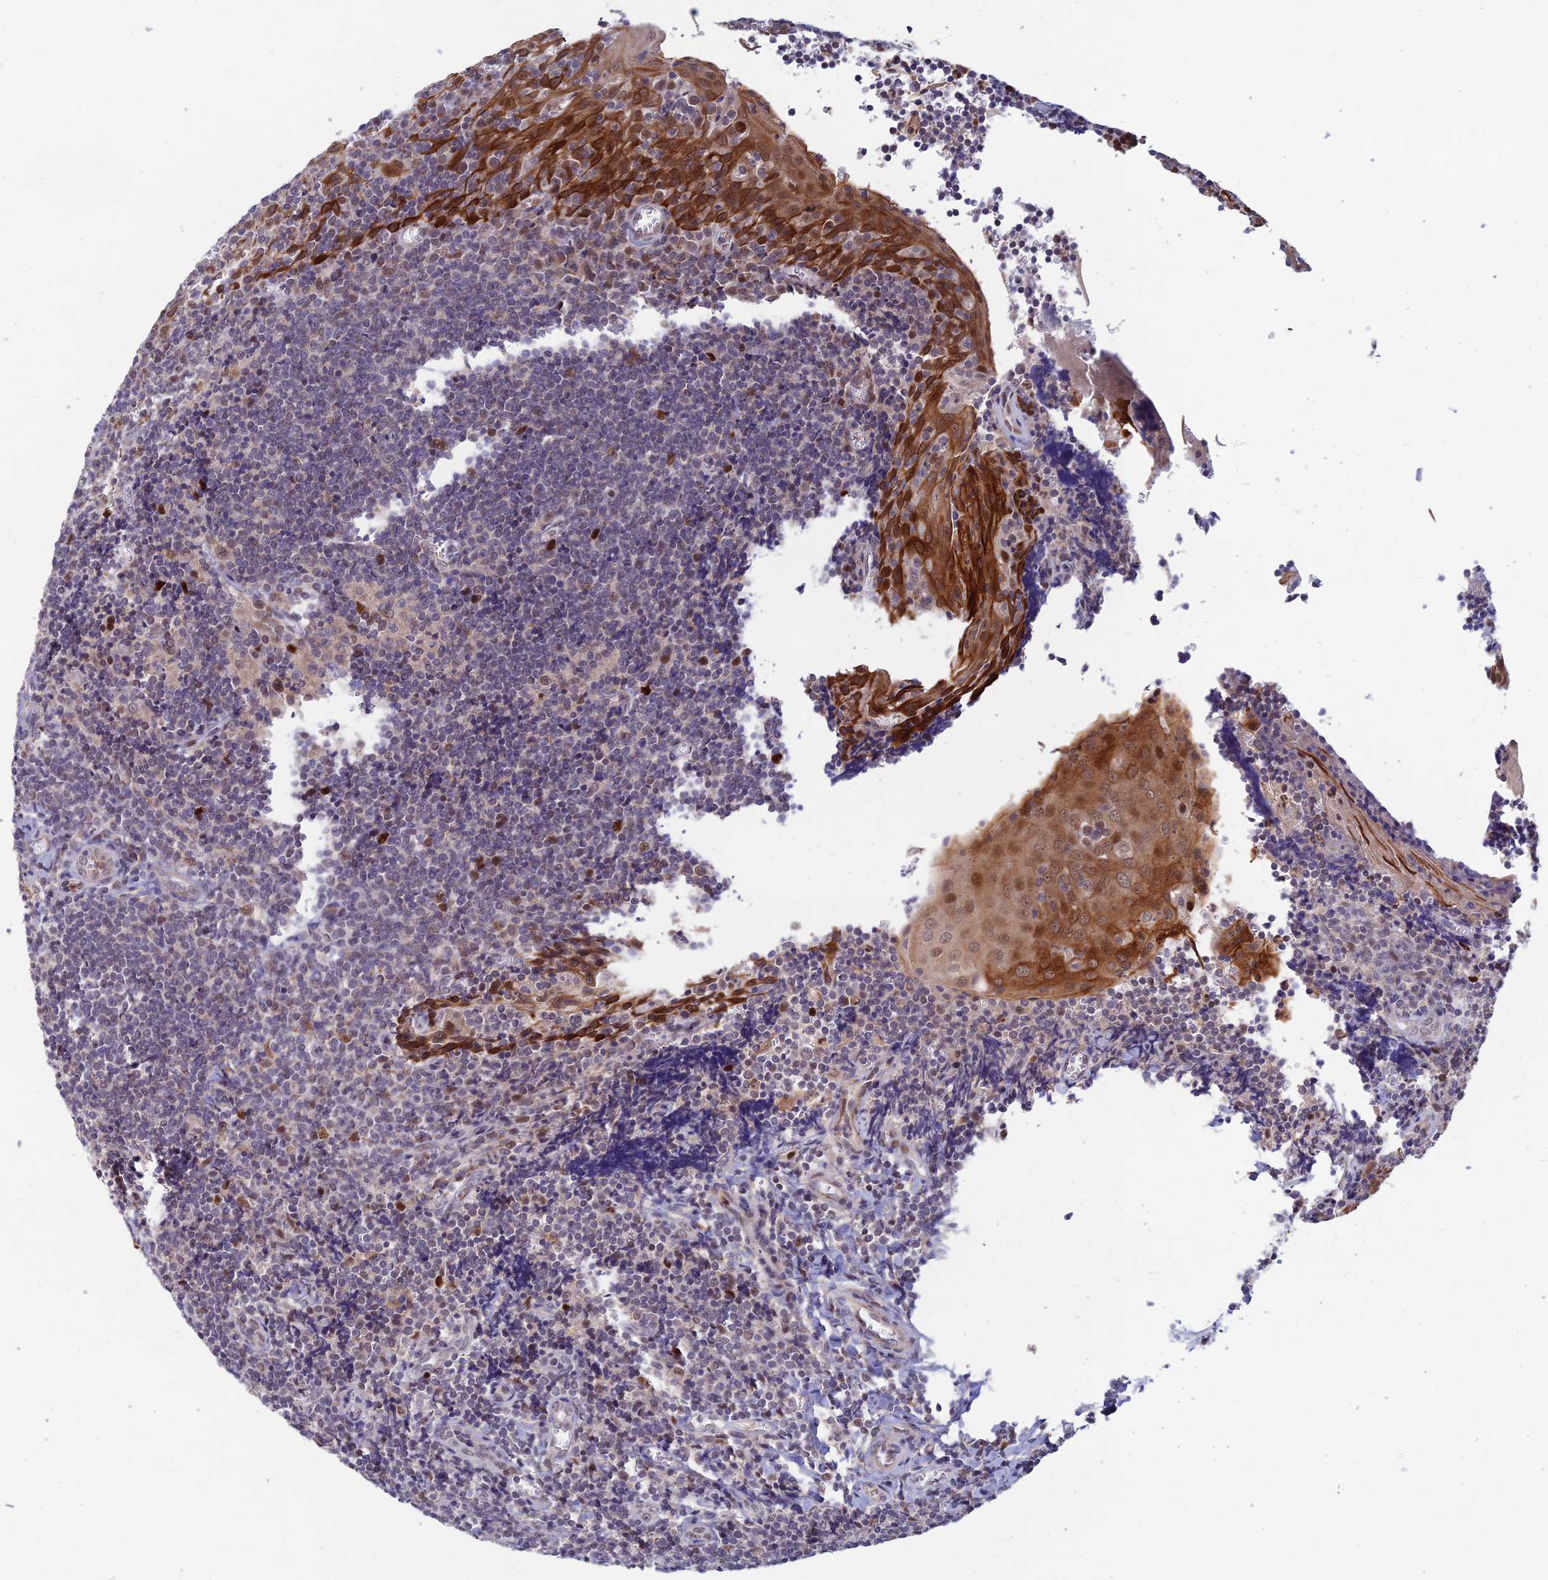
{"staining": {"intensity": "weak", "quantity": "<25%", "location": "nuclear"}, "tissue": "tonsil", "cell_type": "Germinal center cells", "image_type": "normal", "snomed": [{"axis": "morphology", "description": "Normal tissue, NOS"}, {"axis": "topography", "description": "Tonsil"}], "caption": "Germinal center cells show no significant staining in benign tonsil. The staining was performed using DAB to visualize the protein expression in brown, while the nuclei were stained in blue with hematoxylin (Magnification: 20x).", "gene": "FASTKD5", "patient": {"sex": "male", "age": 27}}